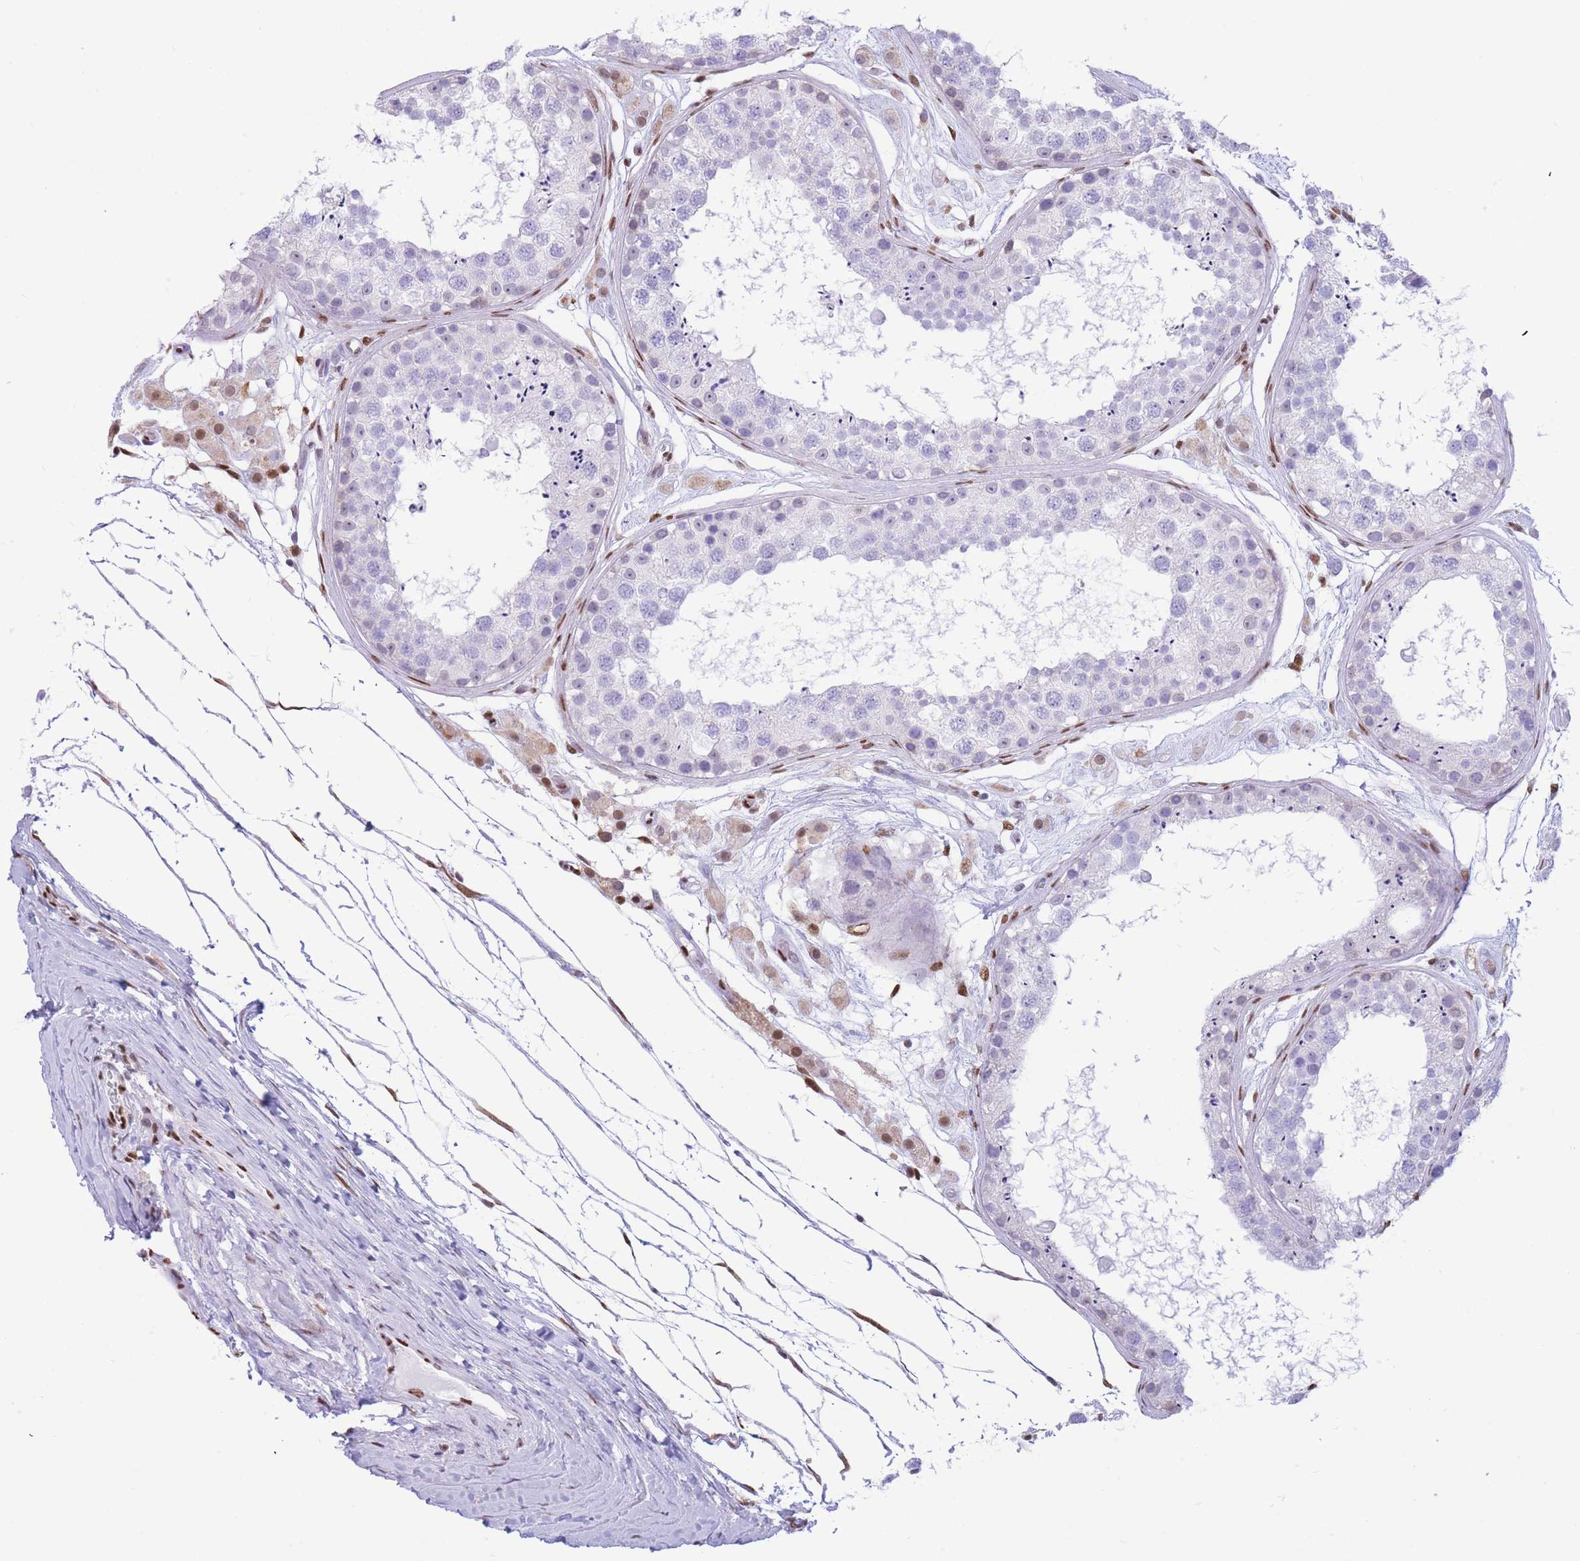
{"staining": {"intensity": "moderate", "quantity": "<25%", "location": "nuclear"}, "tissue": "testis", "cell_type": "Cells in seminiferous ducts", "image_type": "normal", "snomed": [{"axis": "morphology", "description": "Normal tissue, NOS"}, {"axis": "topography", "description": "Testis"}], "caption": "An image of testis stained for a protein shows moderate nuclear brown staining in cells in seminiferous ducts. (DAB (3,3'-diaminobenzidine) = brown stain, brightfield microscopy at high magnification).", "gene": "FAM153A", "patient": {"sex": "male", "age": 25}}